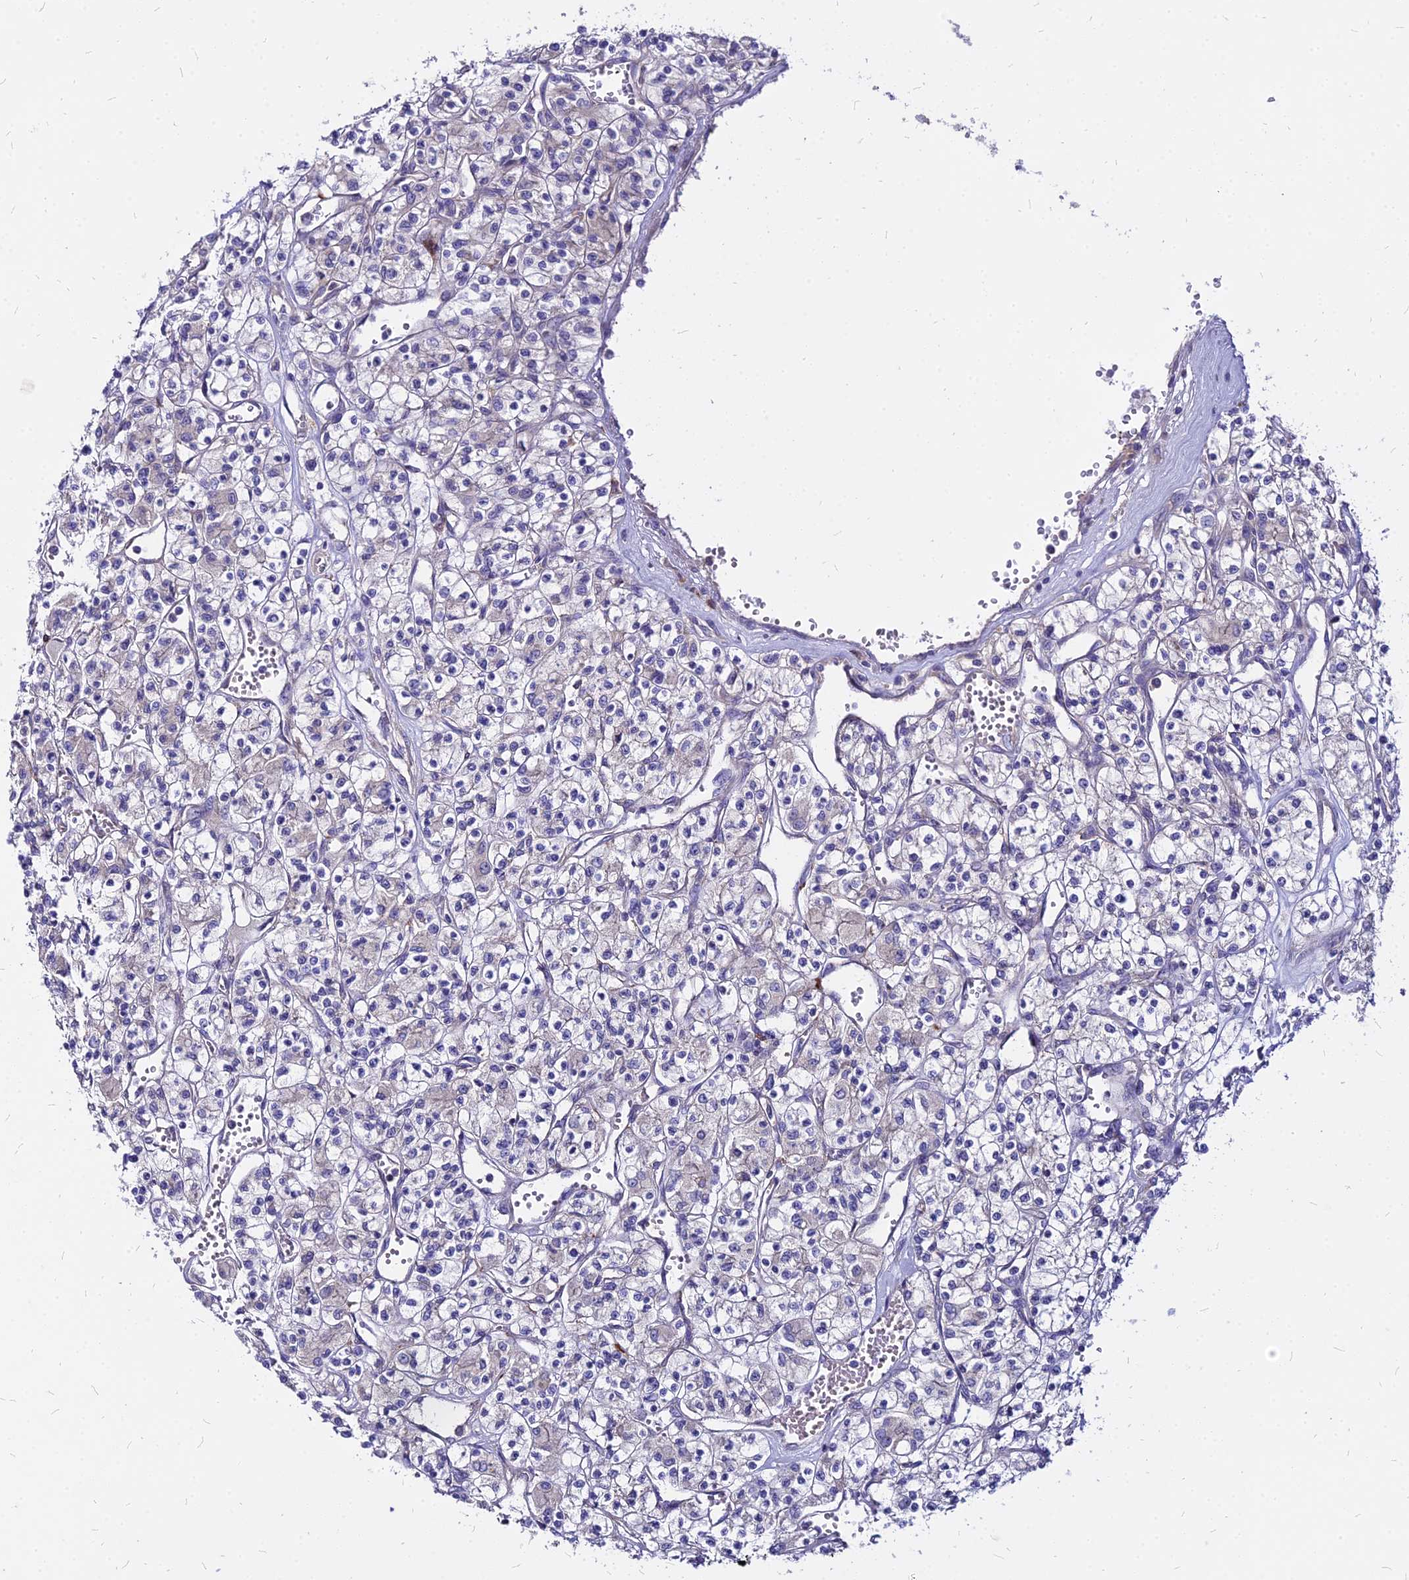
{"staining": {"intensity": "negative", "quantity": "none", "location": "none"}, "tissue": "renal cancer", "cell_type": "Tumor cells", "image_type": "cancer", "snomed": [{"axis": "morphology", "description": "Adenocarcinoma, NOS"}, {"axis": "topography", "description": "Kidney"}], "caption": "Tumor cells show no significant staining in adenocarcinoma (renal). (DAB immunohistochemistry visualized using brightfield microscopy, high magnification).", "gene": "COMMD10", "patient": {"sex": "female", "age": 59}}